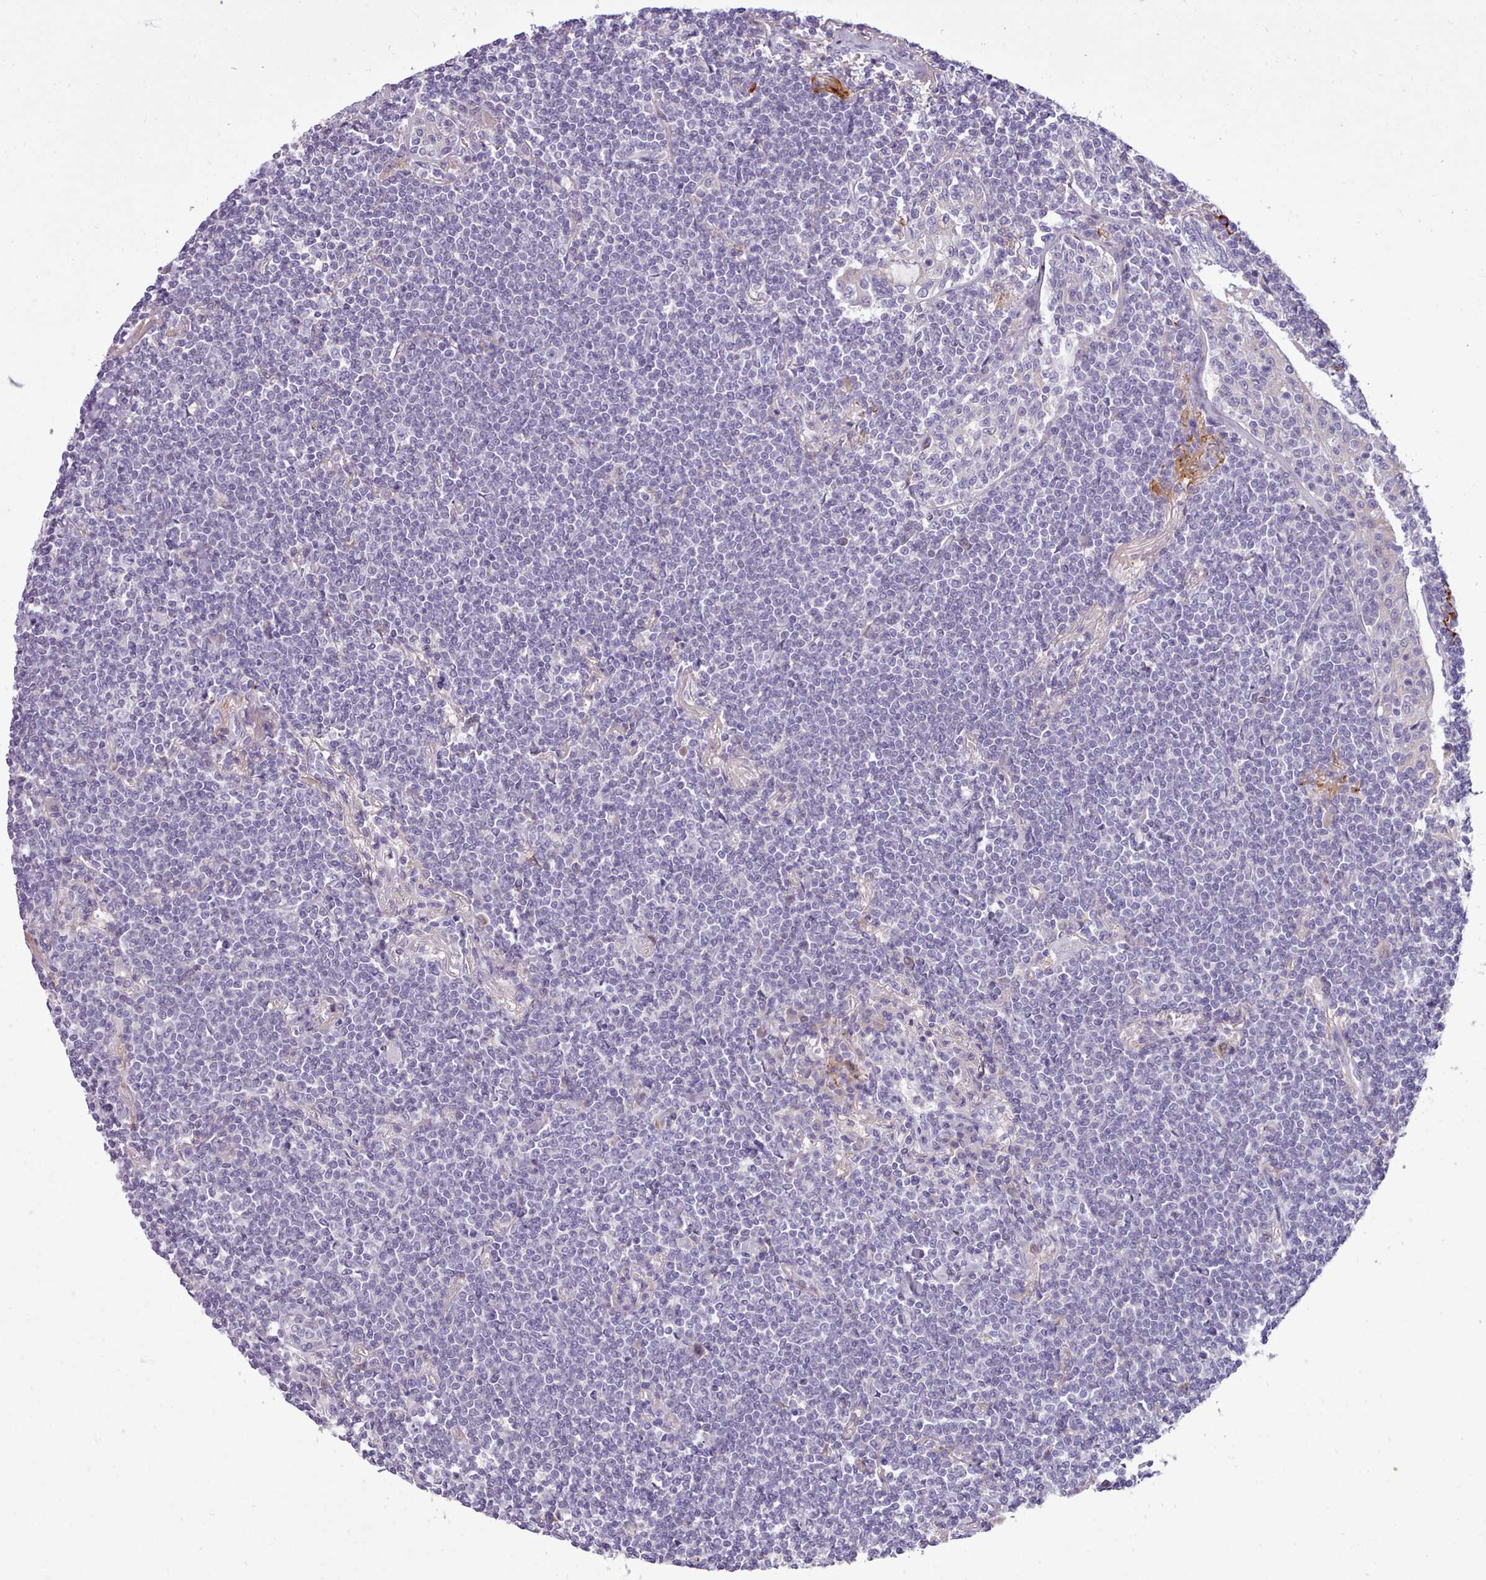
{"staining": {"intensity": "negative", "quantity": "none", "location": "none"}, "tissue": "lymphoma", "cell_type": "Tumor cells", "image_type": "cancer", "snomed": [{"axis": "morphology", "description": "Malignant lymphoma, non-Hodgkin's type, Low grade"}, {"axis": "topography", "description": "Lung"}], "caption": "DAB (3,3'-diaminobenzidine) immunohistochemical staining of malignant lymphoma, non-Hodgkin's type (low-grade) displays no significant staining in tumor cells.", "gene": "CYP2A13", "patient": {"sex": "female", "age": 71}}